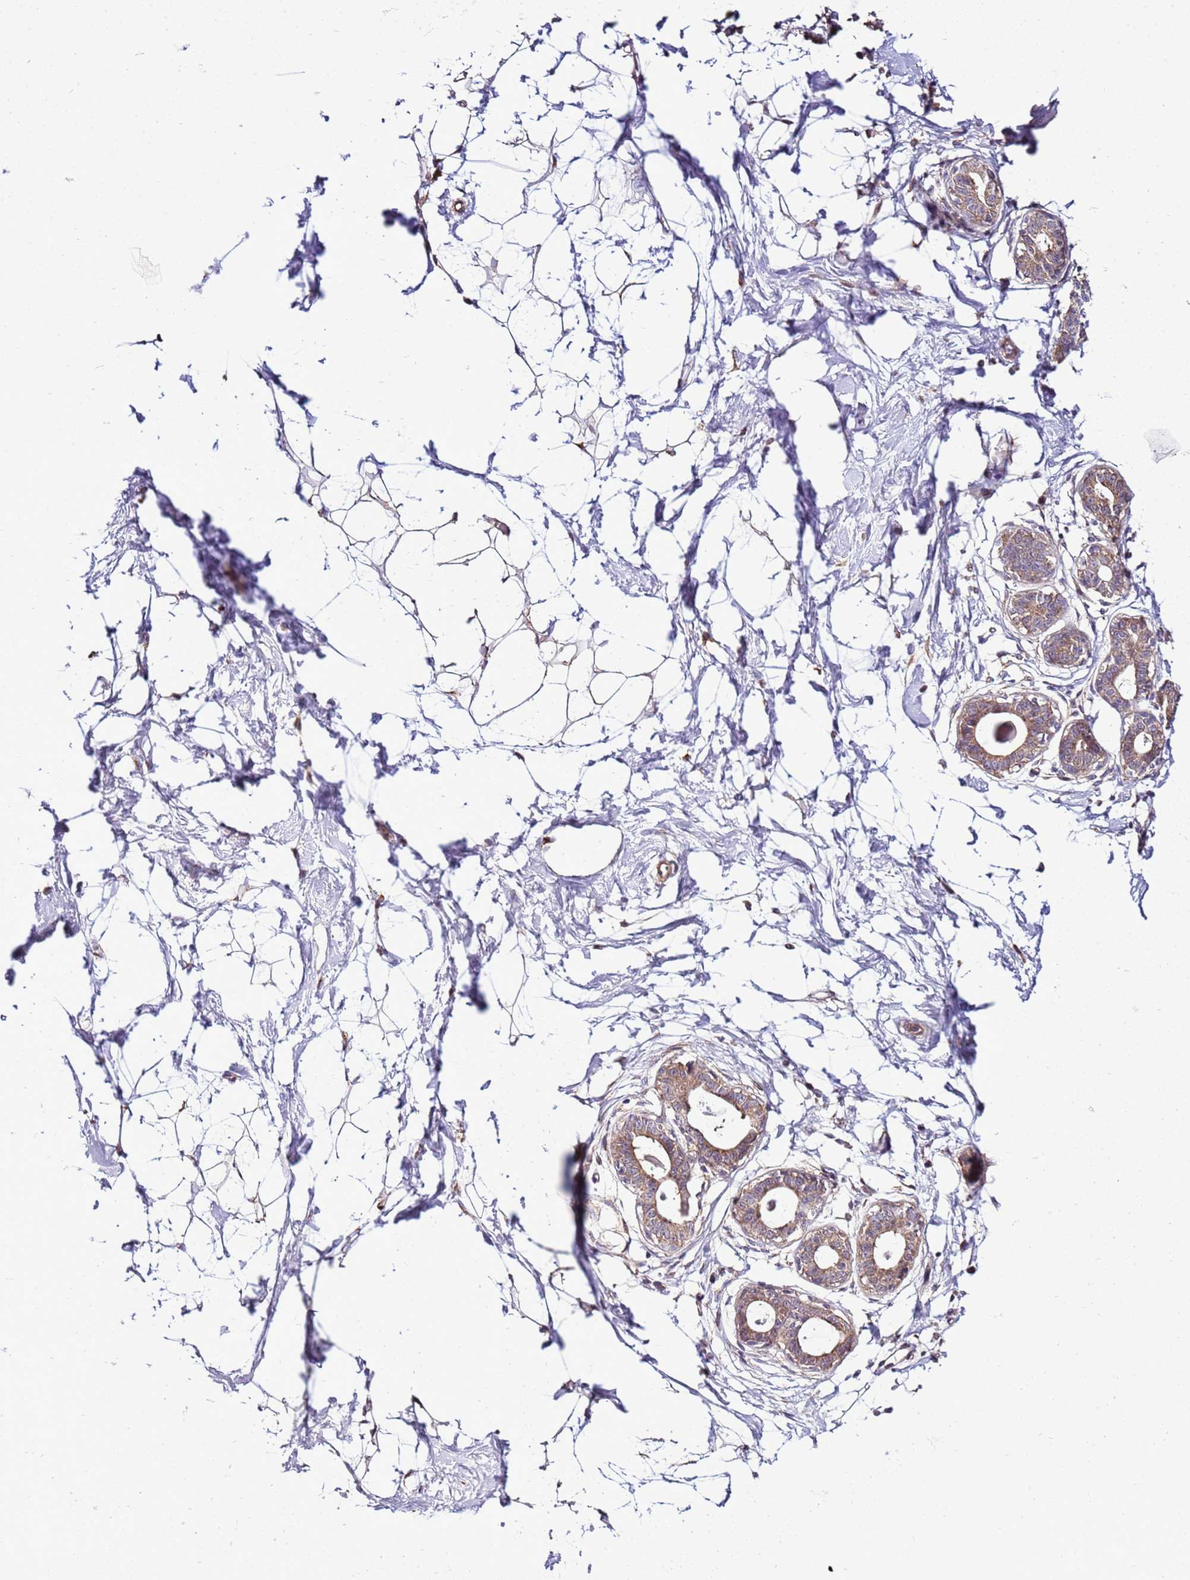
{"staining": {"intensity": "weak", "quantity": "<25%", "location": "cytoplasmic/membranous"}, "tissue": "breast", "cell_type": "Adipocytes", "image_type": "normal", "snomed": [{"axis": "morphology", "description": "Normal tissue, NOS"}, {"axis": "topography", "description": "Breast"}], "caption": "IHC image of unremarkable breast: breast stained with DAB (3,3'-diaminobenzidine) displays no significant protein staining in adipocytes.", "gene": "SCARA3", "patient": {"sex": "female", "age": 45}}